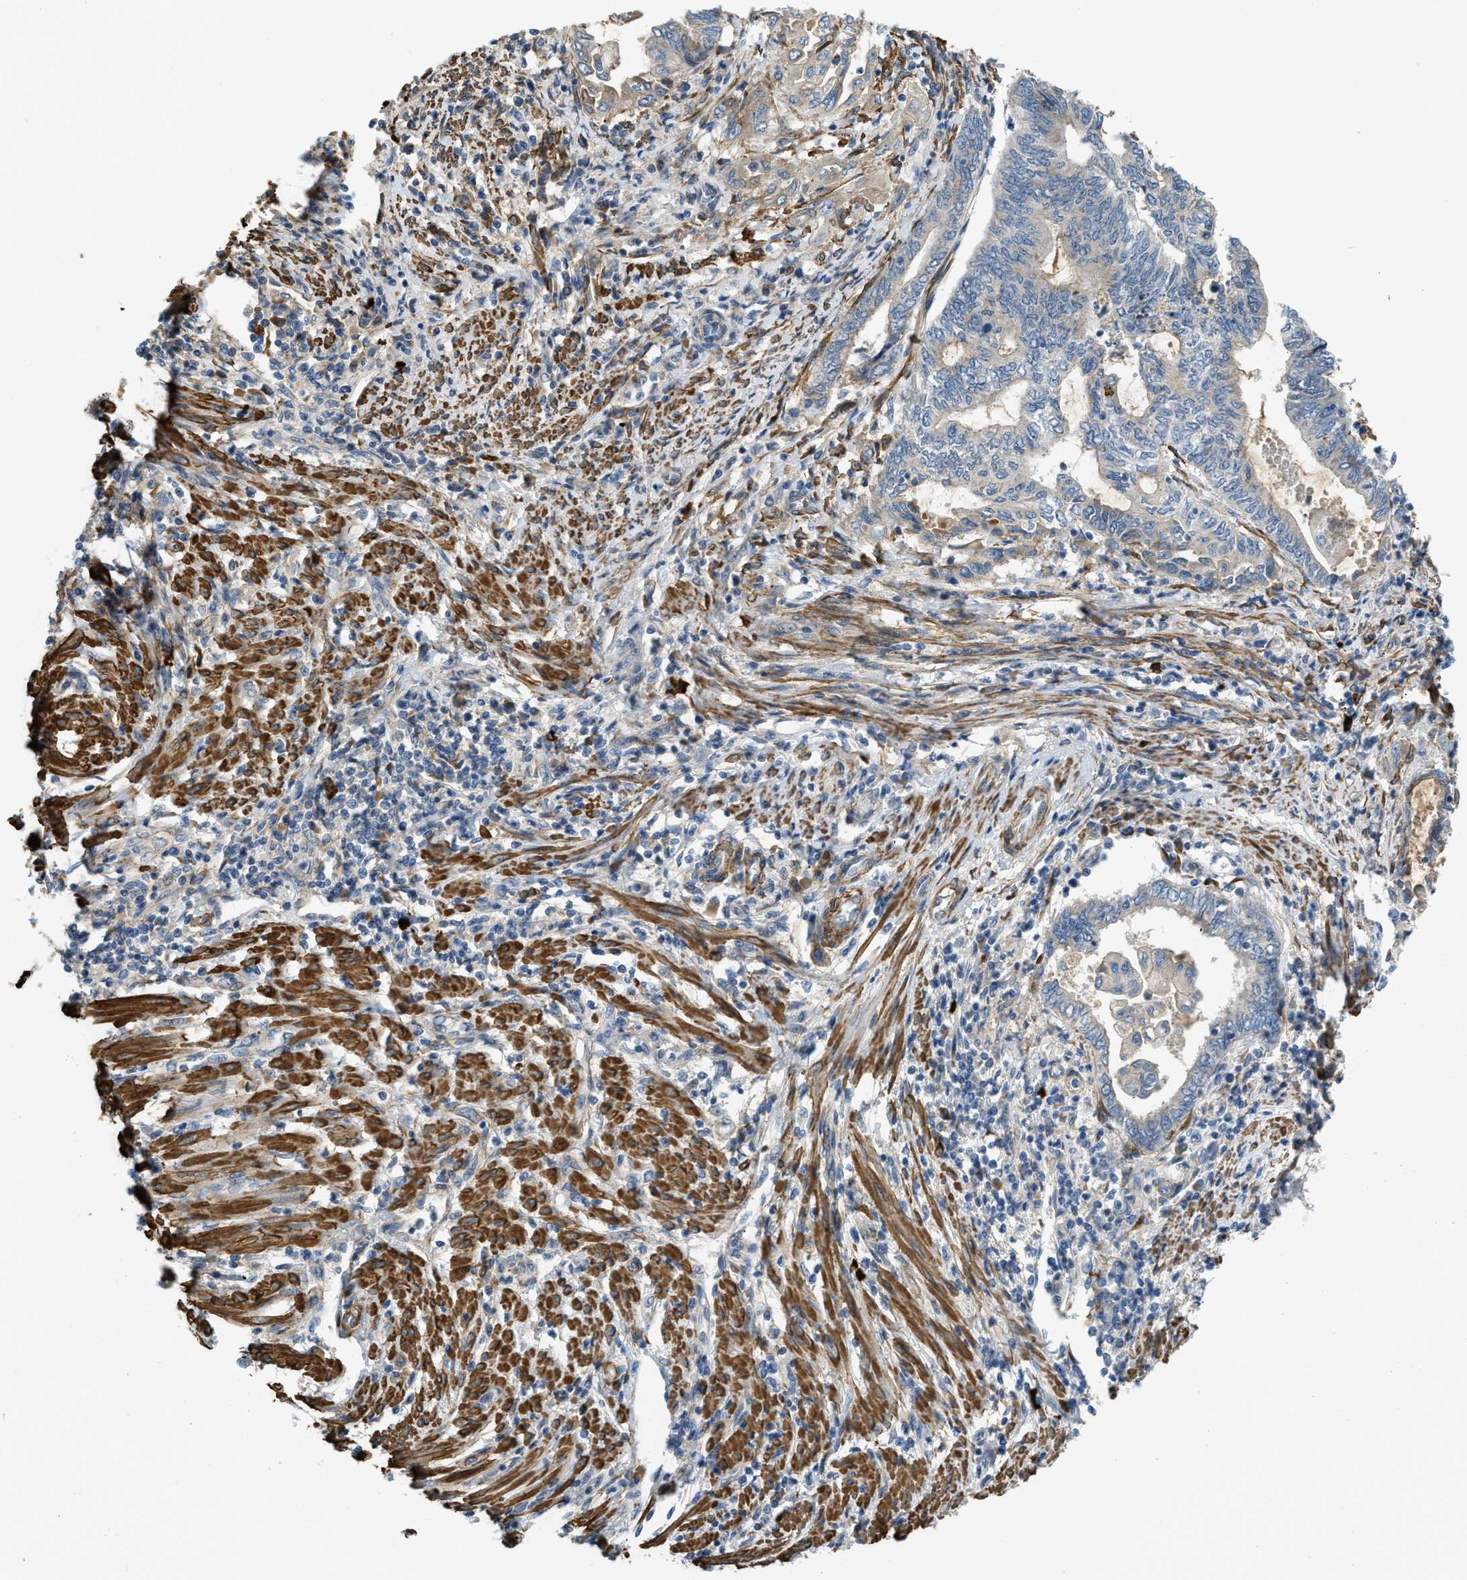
{"staining": {"intensity": "negative", "quantity": "none", "location": "none"}, "tissue": "endometrial cancer", "cell_type": "Tumor cells", "image_type": "cancer", "snomed": [{"axis": "morphology", "description": "Adenocarcinoma, NOS"}, {"axis": "topography", "description": "Uterus"}, {"axis": "topography", "description": "Endometrium"}], "caption": "Protein analysis of endometrial adenocarcinoma displays no significant positivity in tumor cells.", "gene": "BMPR1A", "patient": {"sex": "female", "age": 70}}